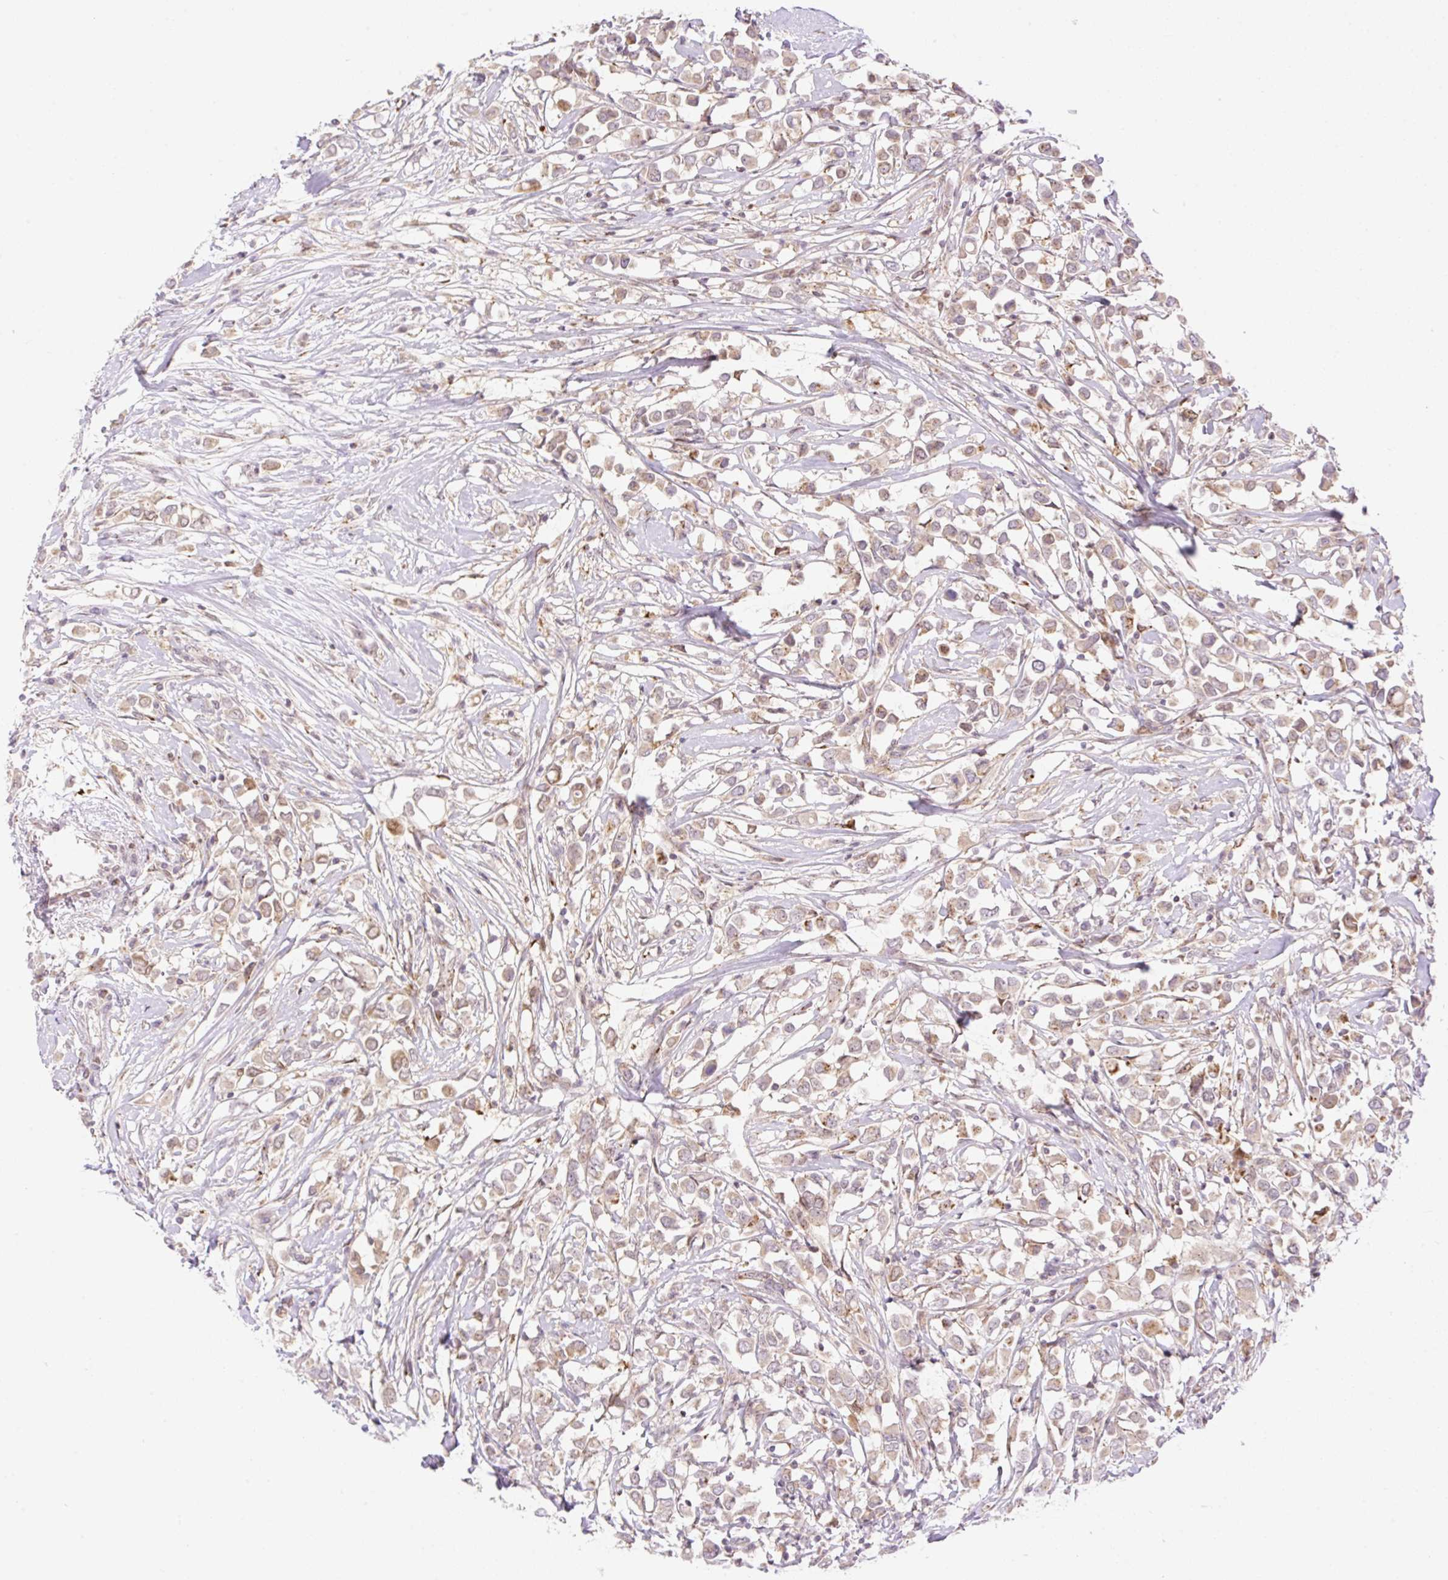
{"staining": {"intensity": "weak", "quantity": ">75%", "location": "cytoplasmic/membranous"}, "tissue": "breast cancer", "cell_type": "Tumor cells", "image_type": "cancer", "snomed": [{"axis": "morphology", "description": "Duct carcinoma"}, {"axis": "topography", "description": "Breast"}], "caption": "Immunohistochemistry of human breast cancer shows low levels of weak cytoplasmic/membranous staining in about >75% of tumor cells.", "gene": "ZFP41", "patient": {"sex": "female", "age": 61}}